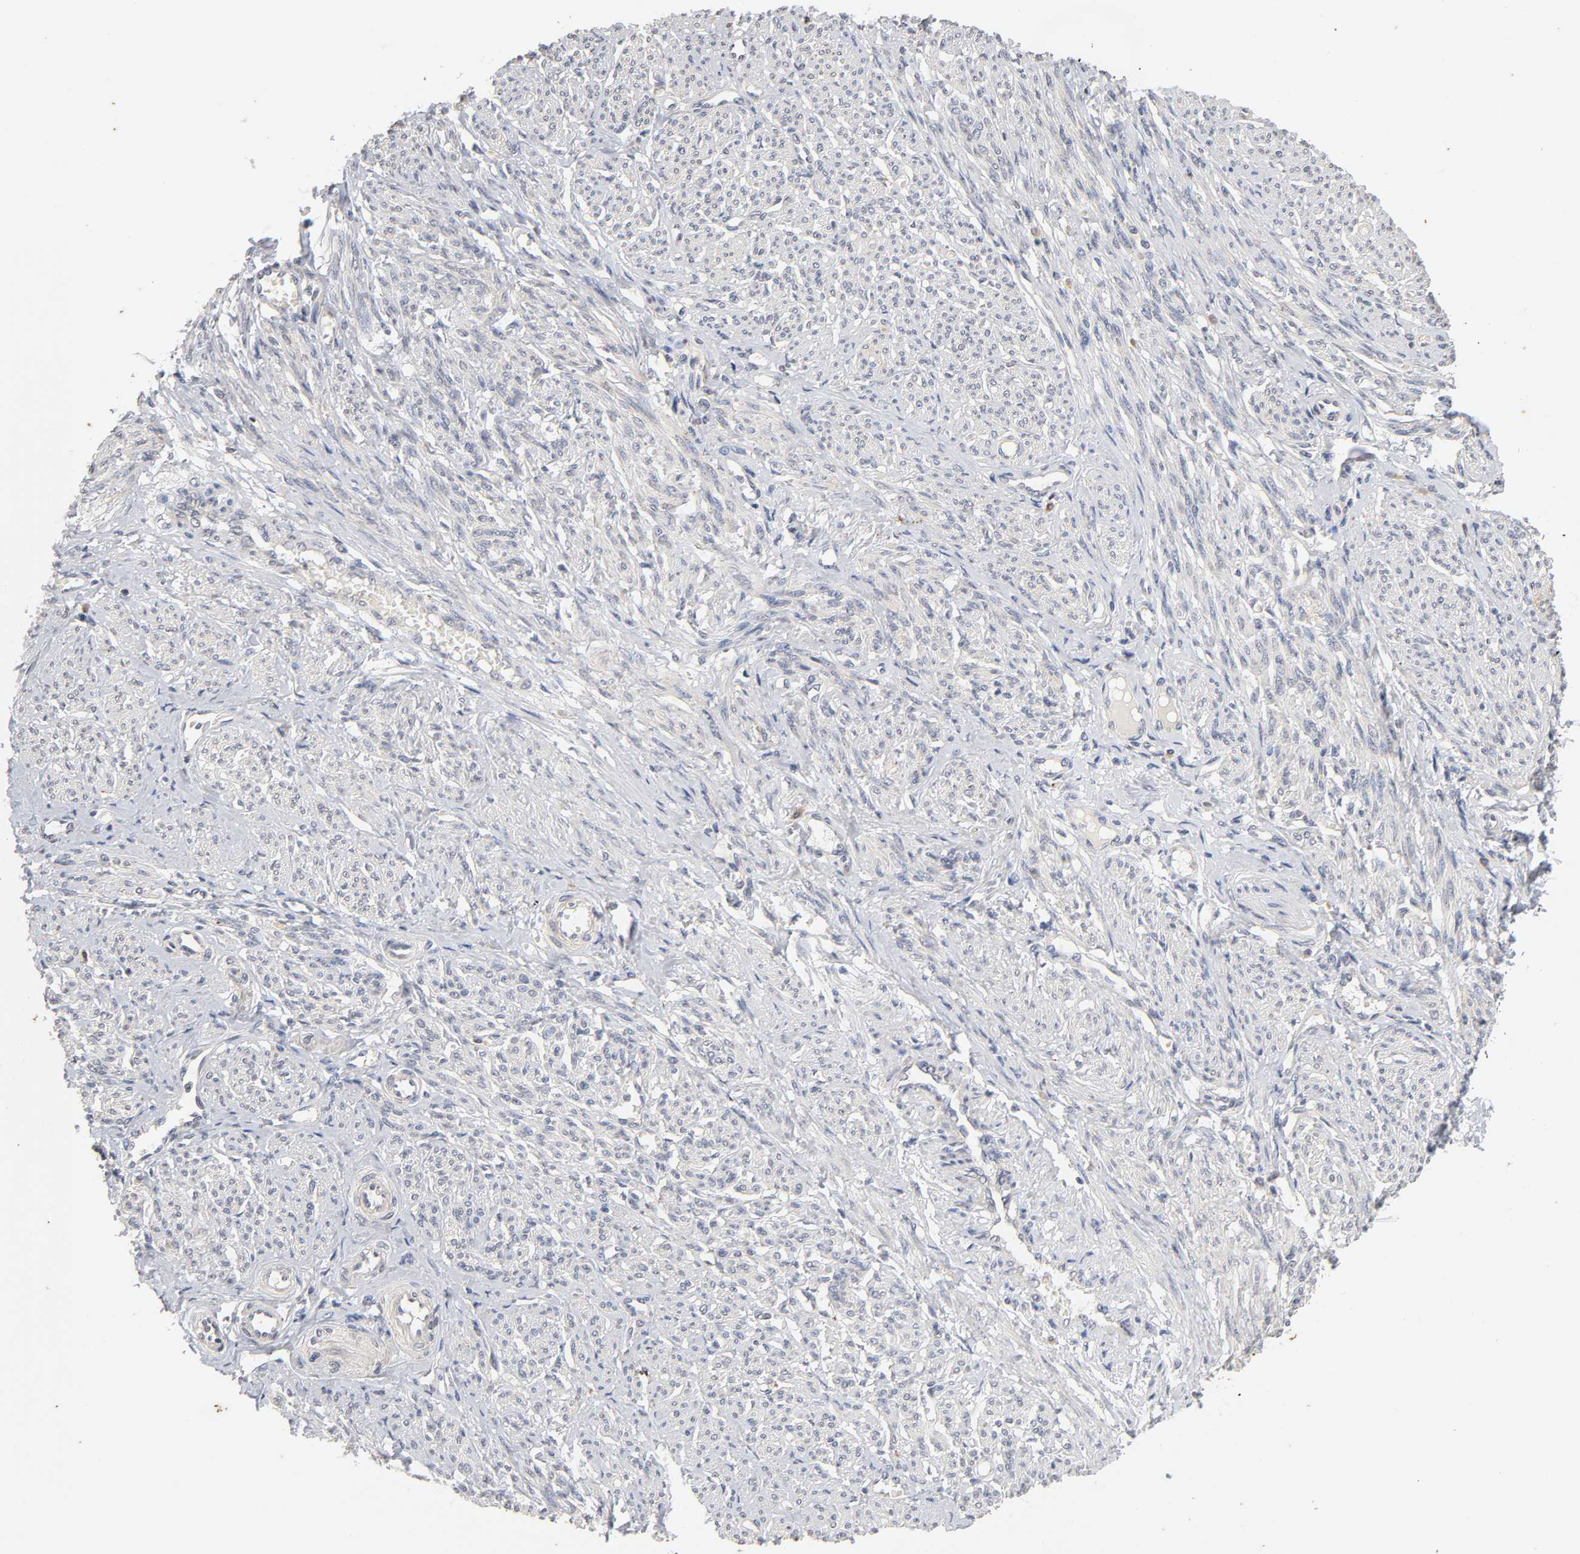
{"staining": {"intensity": "negative", "quantity": "none", "location": "none"}, "tissue": "smooth muscle", "cell_type": "Smooth muscle cells", "image_type": "normal", "snomed": [{"axis": "morphology", "description": "Normal tissue, NOS"}, {"axis": "topography", "description": "Smooth muscle"}], "caption": "IHC photomicrograph of unremarkable smooth muscle: human smooth muscle stained with DAB reveals no significant protein expression in smooth muscle cells.", "gene": "CXADR", "patient": {"sex": "female", "age": 65}}